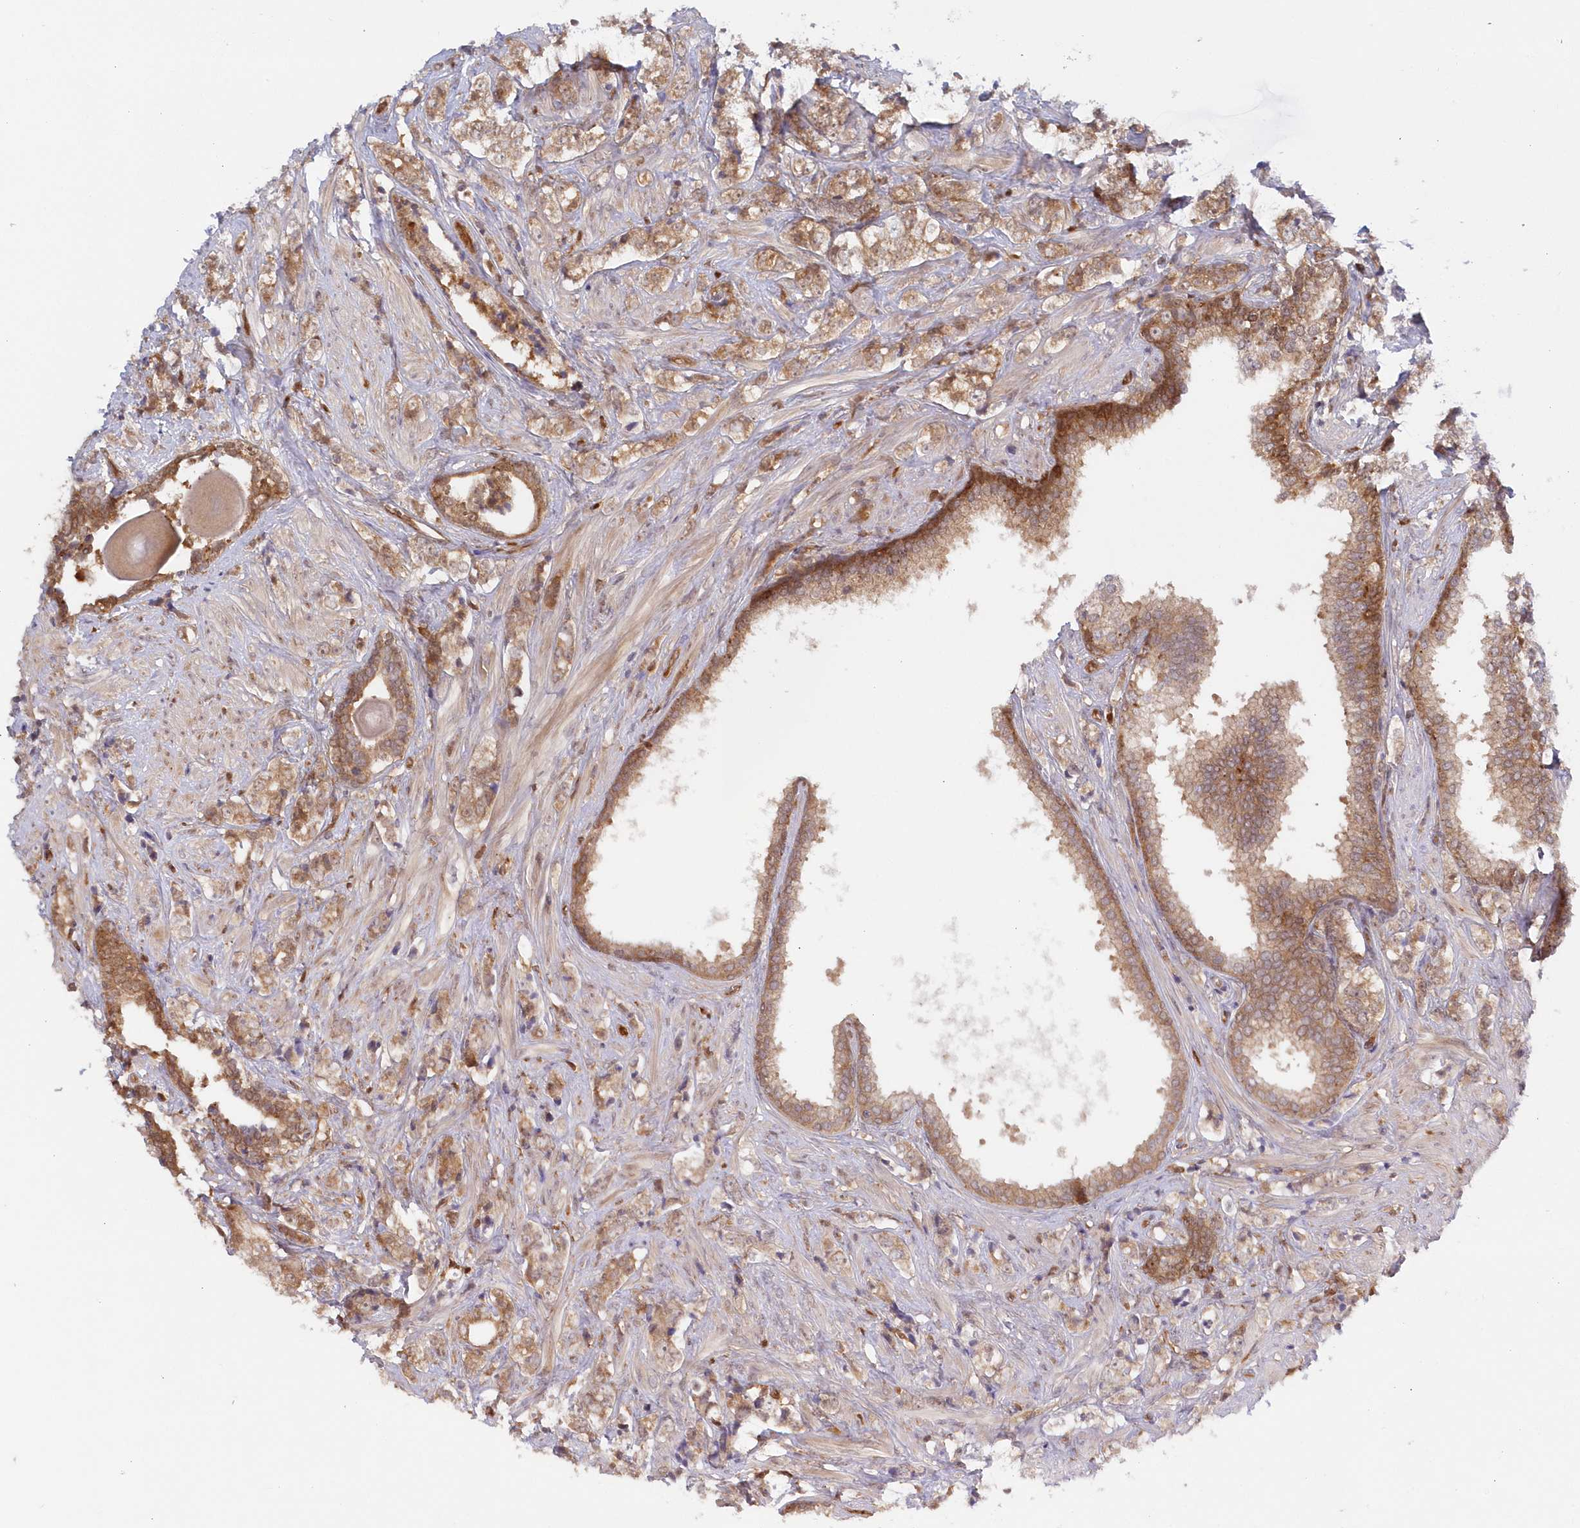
{"staining": {"intensity": "moderate", "quantity": ">75%", "location": "cytoplasmic/membranous"}, "tissue": "prostate cancer", "cell_type": "Tumor cells", "image_type": "cancer", "snomed": [{"axis": "morphology", "description": "Adenocarcinoma, High grade"}, {"axis": "topography", "description": "Prostate"}], "caption": "Adenocarcinoma (high-grade) (prostate) stained with DAB (3,3'-diaminobenzidine) immunohistochemistry (IHC) shows medium levels of moderate cytoplasmic/membranous expression in approximately >75% of tumor cells.", "gene": "GBE1", "patient": {"sex": "male", "age": 69}}